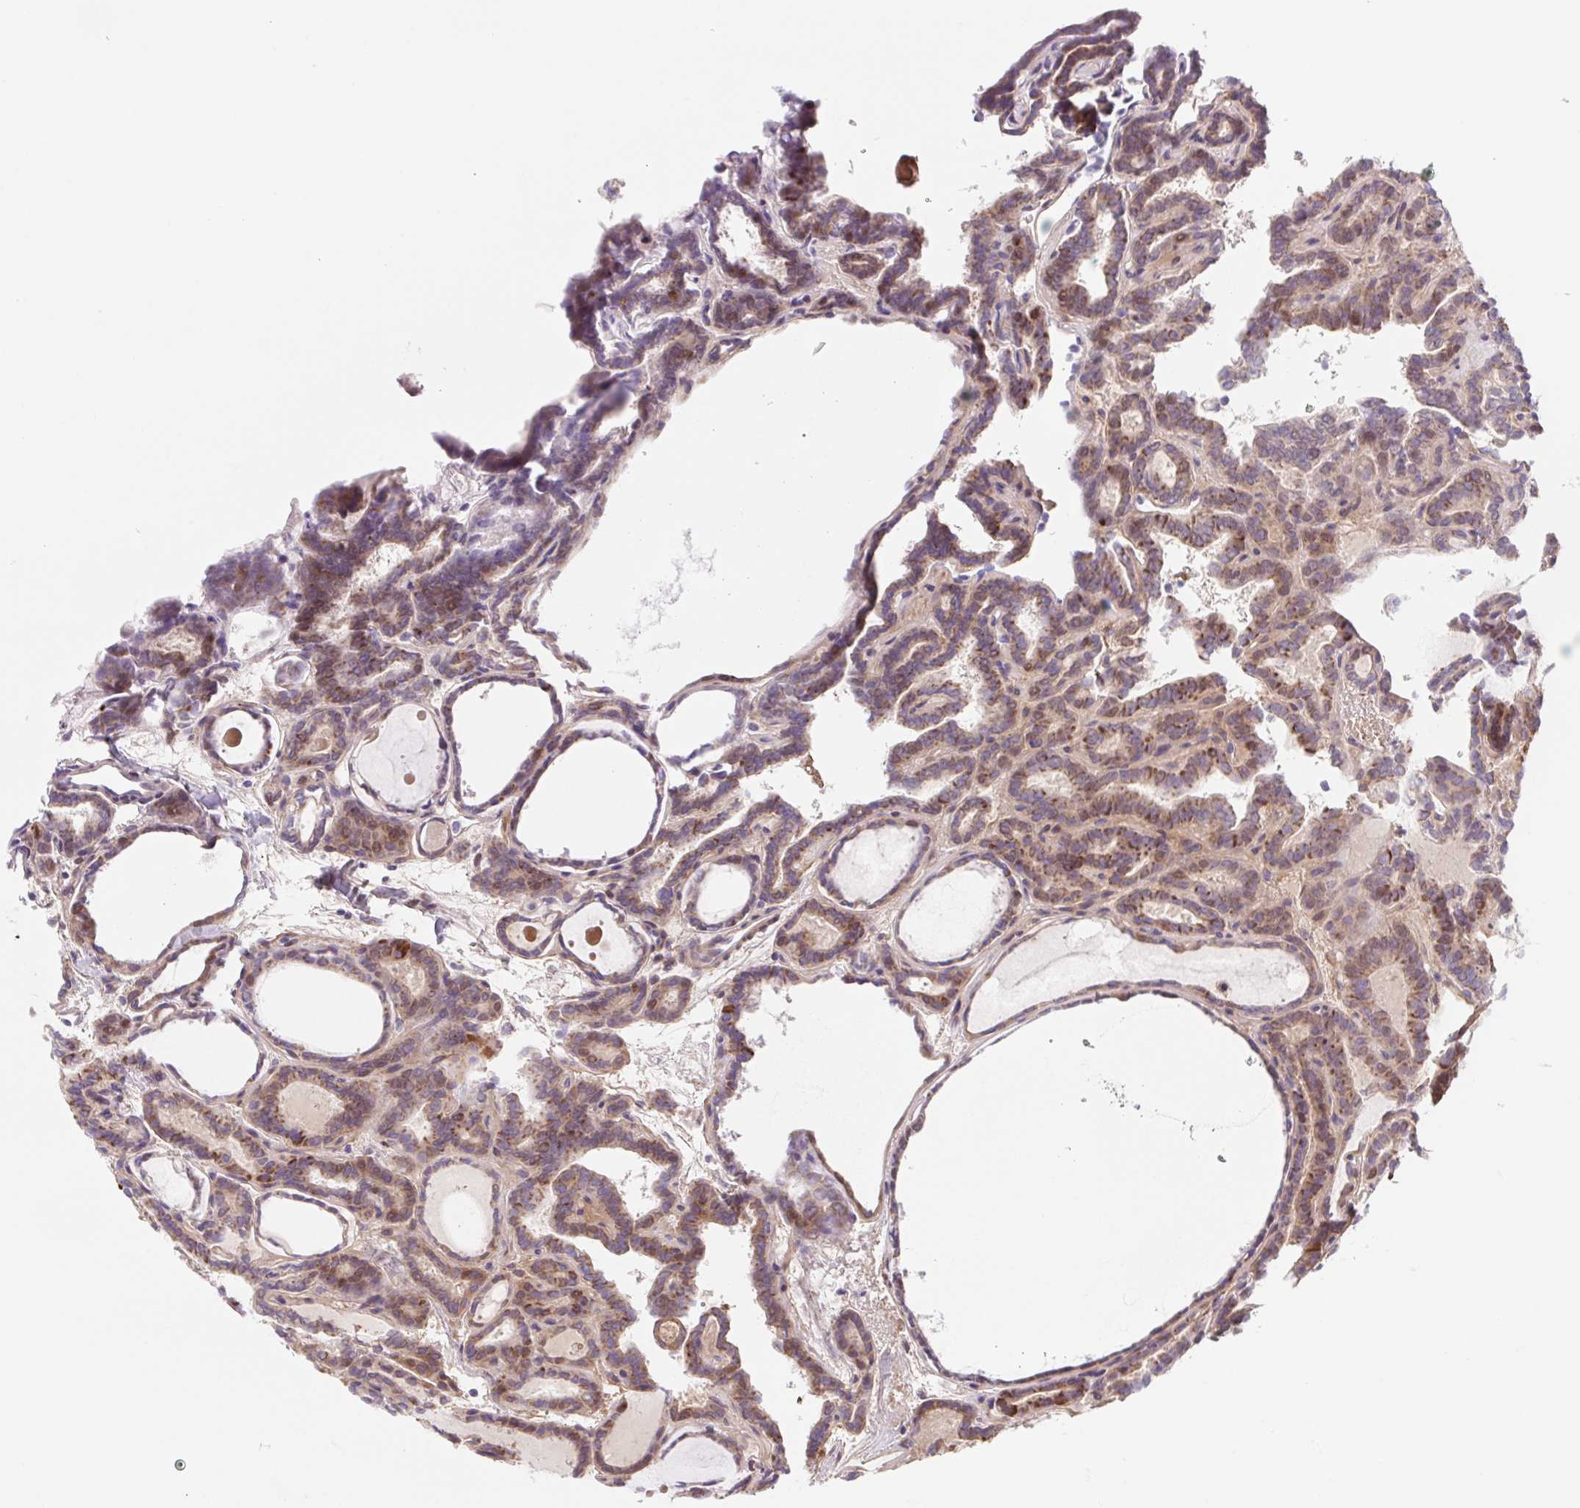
{"staining": {"intensity": "moderate", "quantity": ">75%", "location": "cytoplasmic/membranous"}, "tissue": "thyroid cancer", "cell_type": "Tumor cells", "image_type": "cancer", "snomed": [{"axis": "morphology", "description": "Papillary adenocarcinoma, NOS"}, {"axis": "topography", "description": "Thyroid gland"}], "caption": "Tumor cells reveal medium levels of moderate cytoplasmic/membranous expression in approximately >75% of cells in human papillary adenocarcinoma (thyroid).", "gene": "TPRG1", "patient": {"sex": "female", "age": 46}}